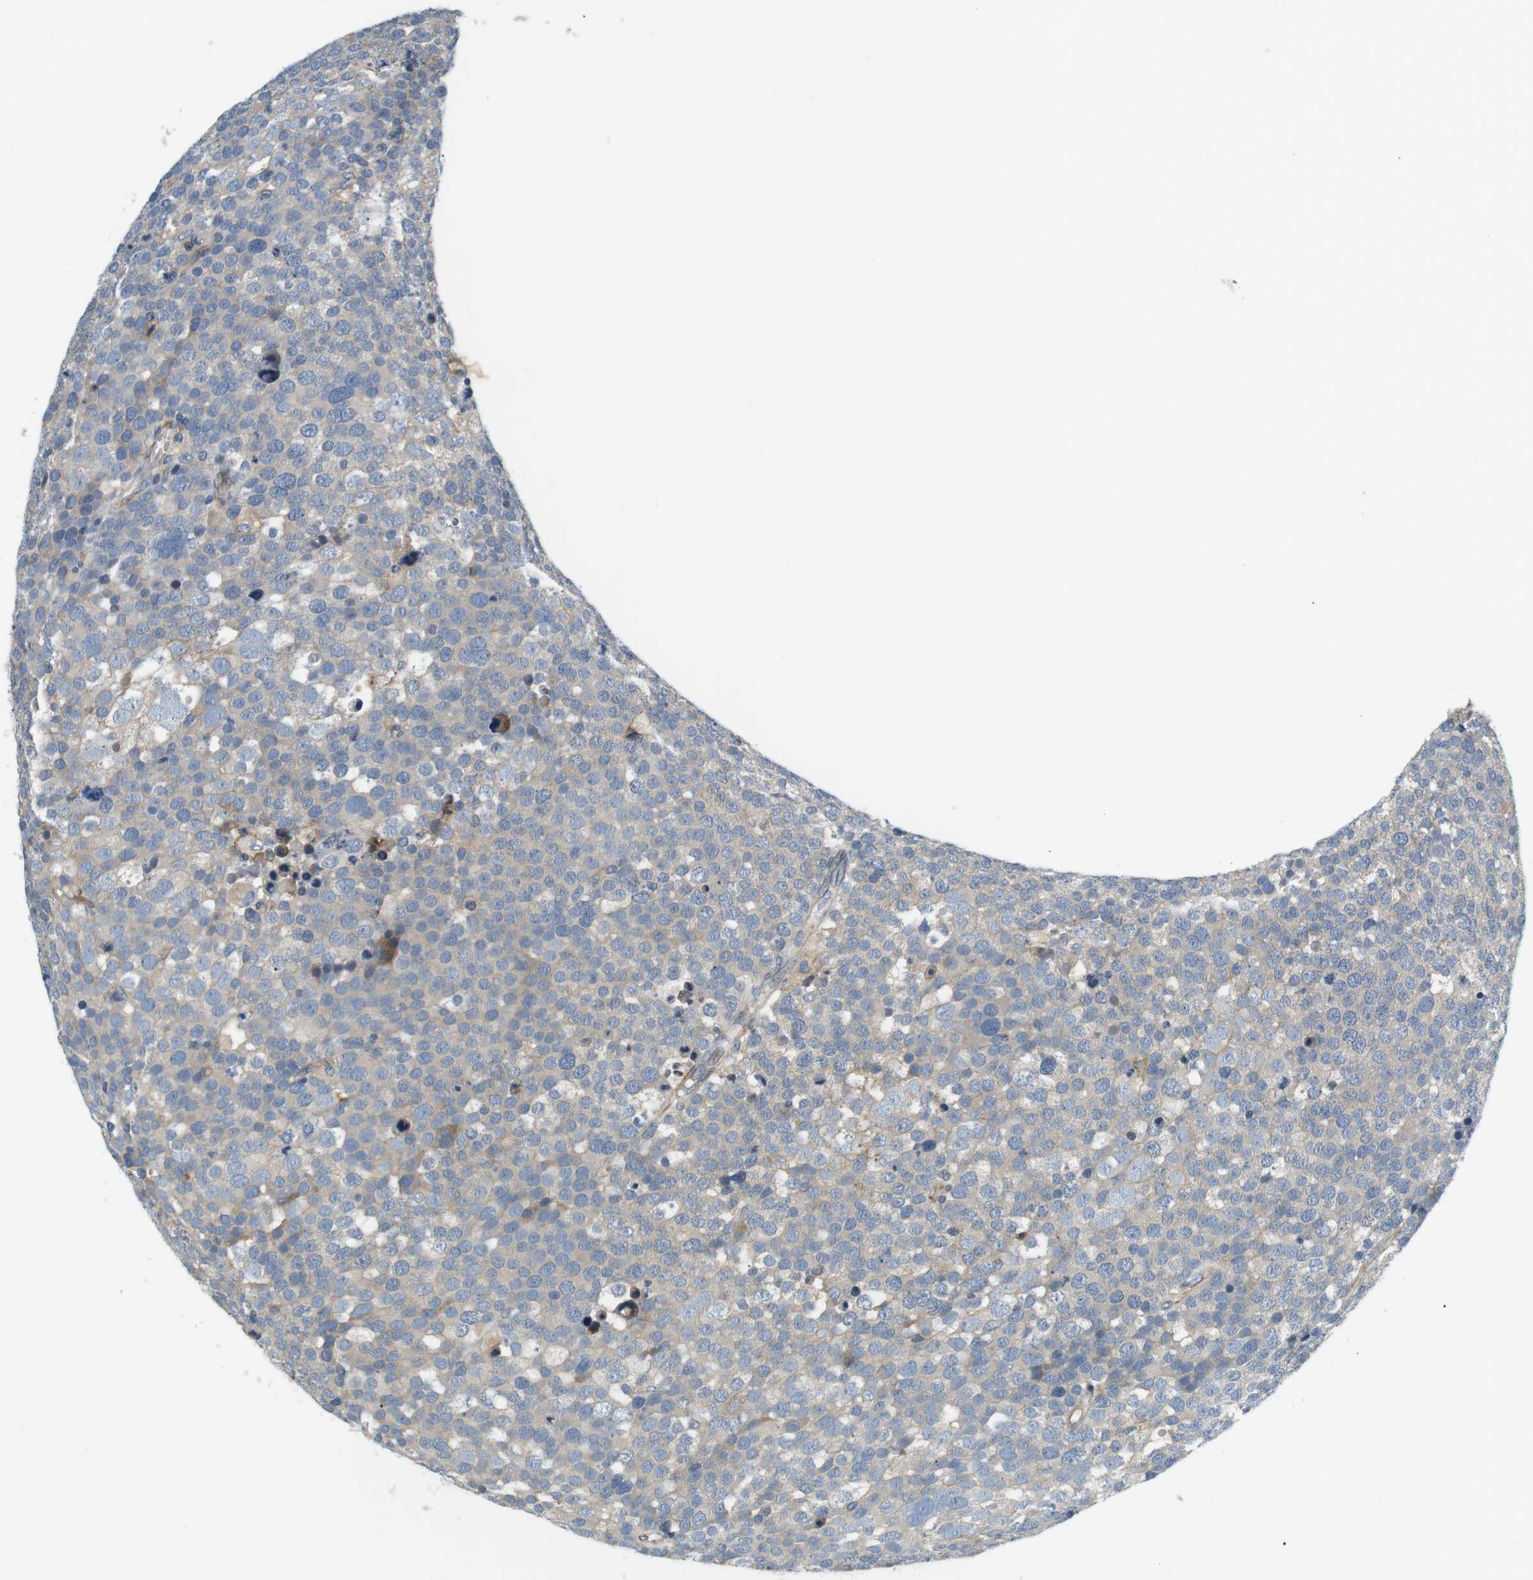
{"staining": {"intensity": "negative", "quantity": "none", "location": "none"}, "tissue": "testis cancer", "cell_type": "Tumor cells", "image_type": "cancer", "snomed": [{"axis": "morphology", "description": "Seminoma, NOS"}, {"axis": "topography", "description": "Testis"}], "caption": "Seminoma (testis) was stained to show a protein in brown. There is no significant staining in tumor cells.", "gene": "SLC30A1", "patient": {"sex": "male", "age": 71}}